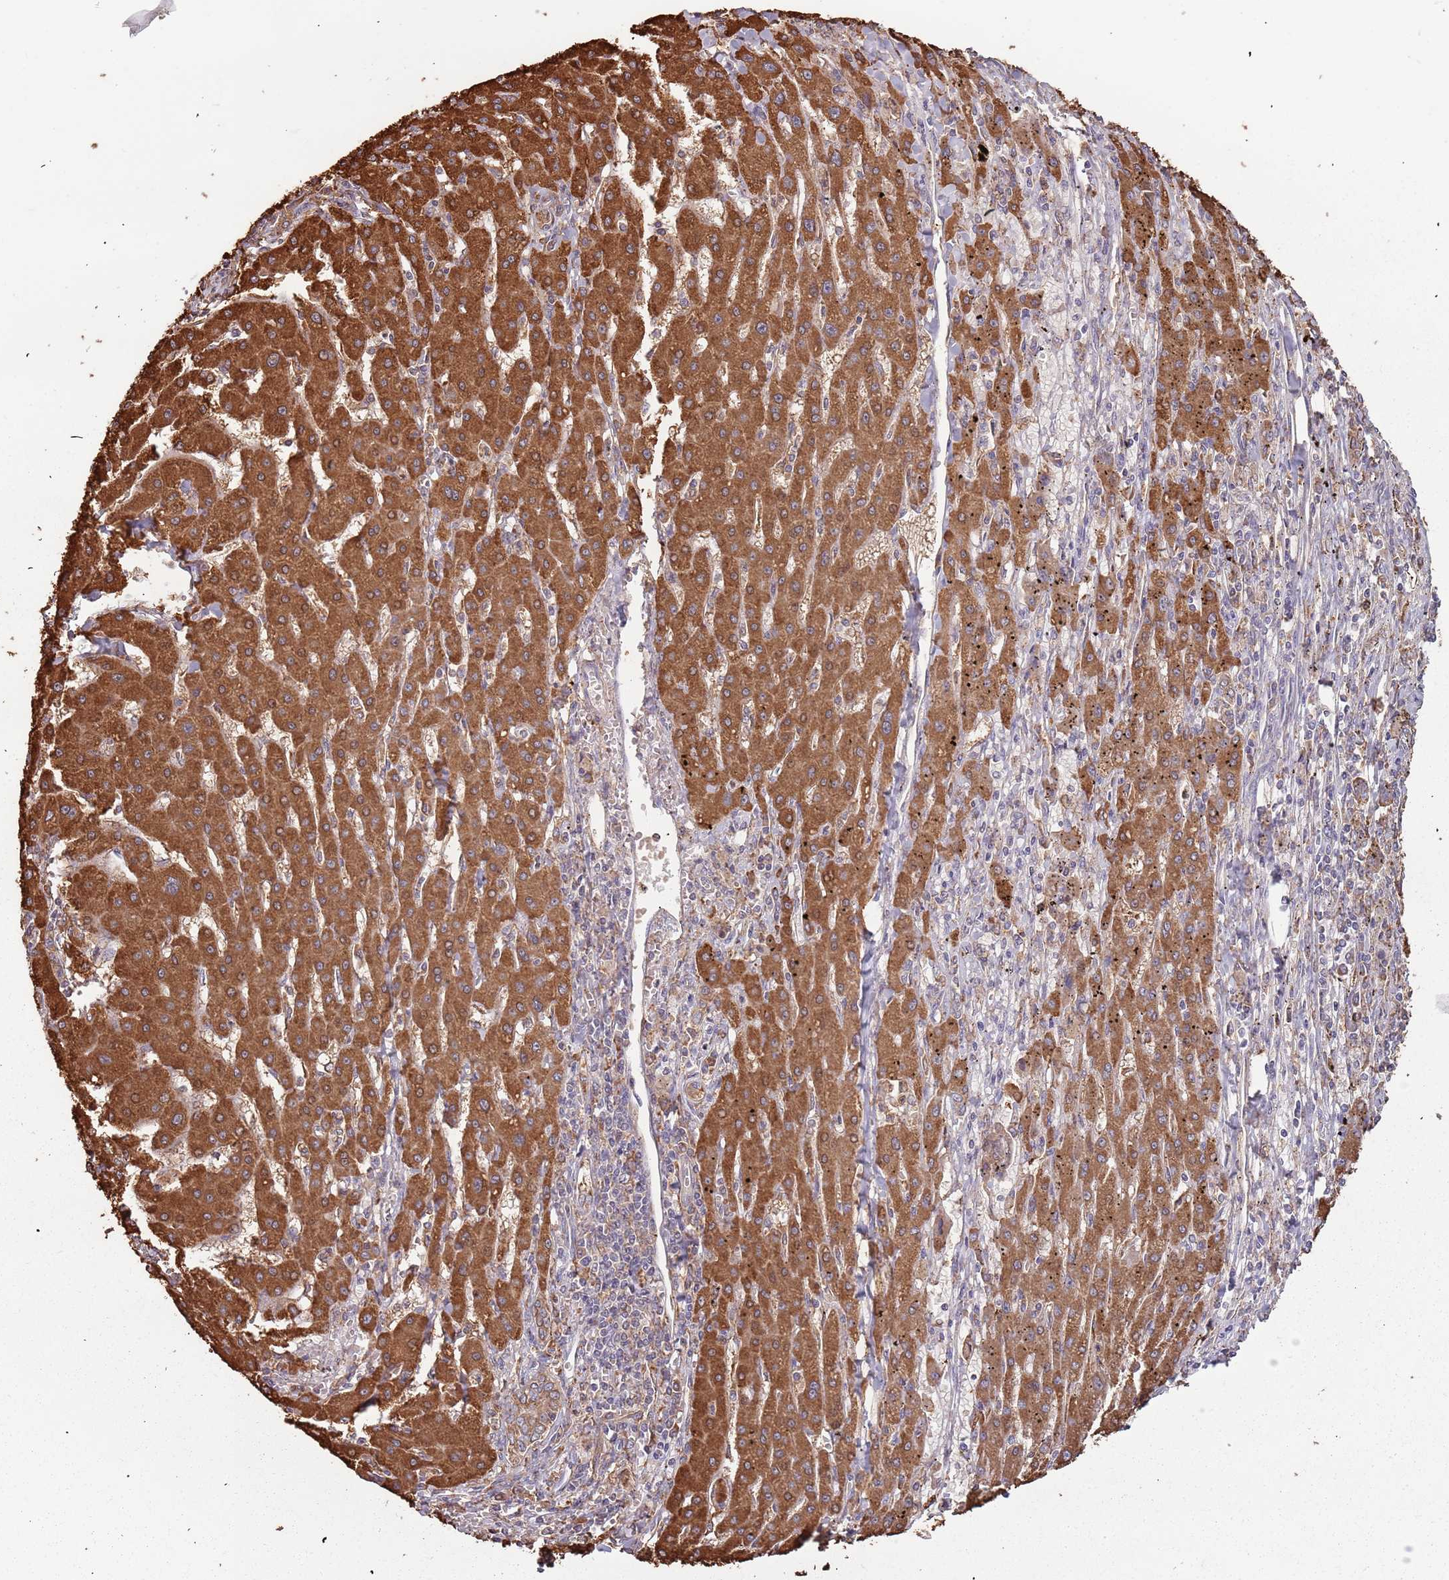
{"staining": {"intensity": "moderate", "quantity": ">75%", "location": "cytoplasmic/membranous"}, "tissue": "liver cancer", "cell_type": "Tumor cells", "image_type": "cancer", "snomed": [{"axis": "morphology", "description": "Carcinoma, Hepatocellular, NOS"}, {"axis": "topography", "description": "Liver"}], "caption": "DAB (3,3'-diaminobenzidine) immunohistochemical staining of human liver cancer (hepatocellular carcinoma) exhibits moderate cytoplasmic/membranous protein expression in about >75% of tumor cells.", "gene": "ATOSB", "patient": {"sex": "male", "age": 72}}